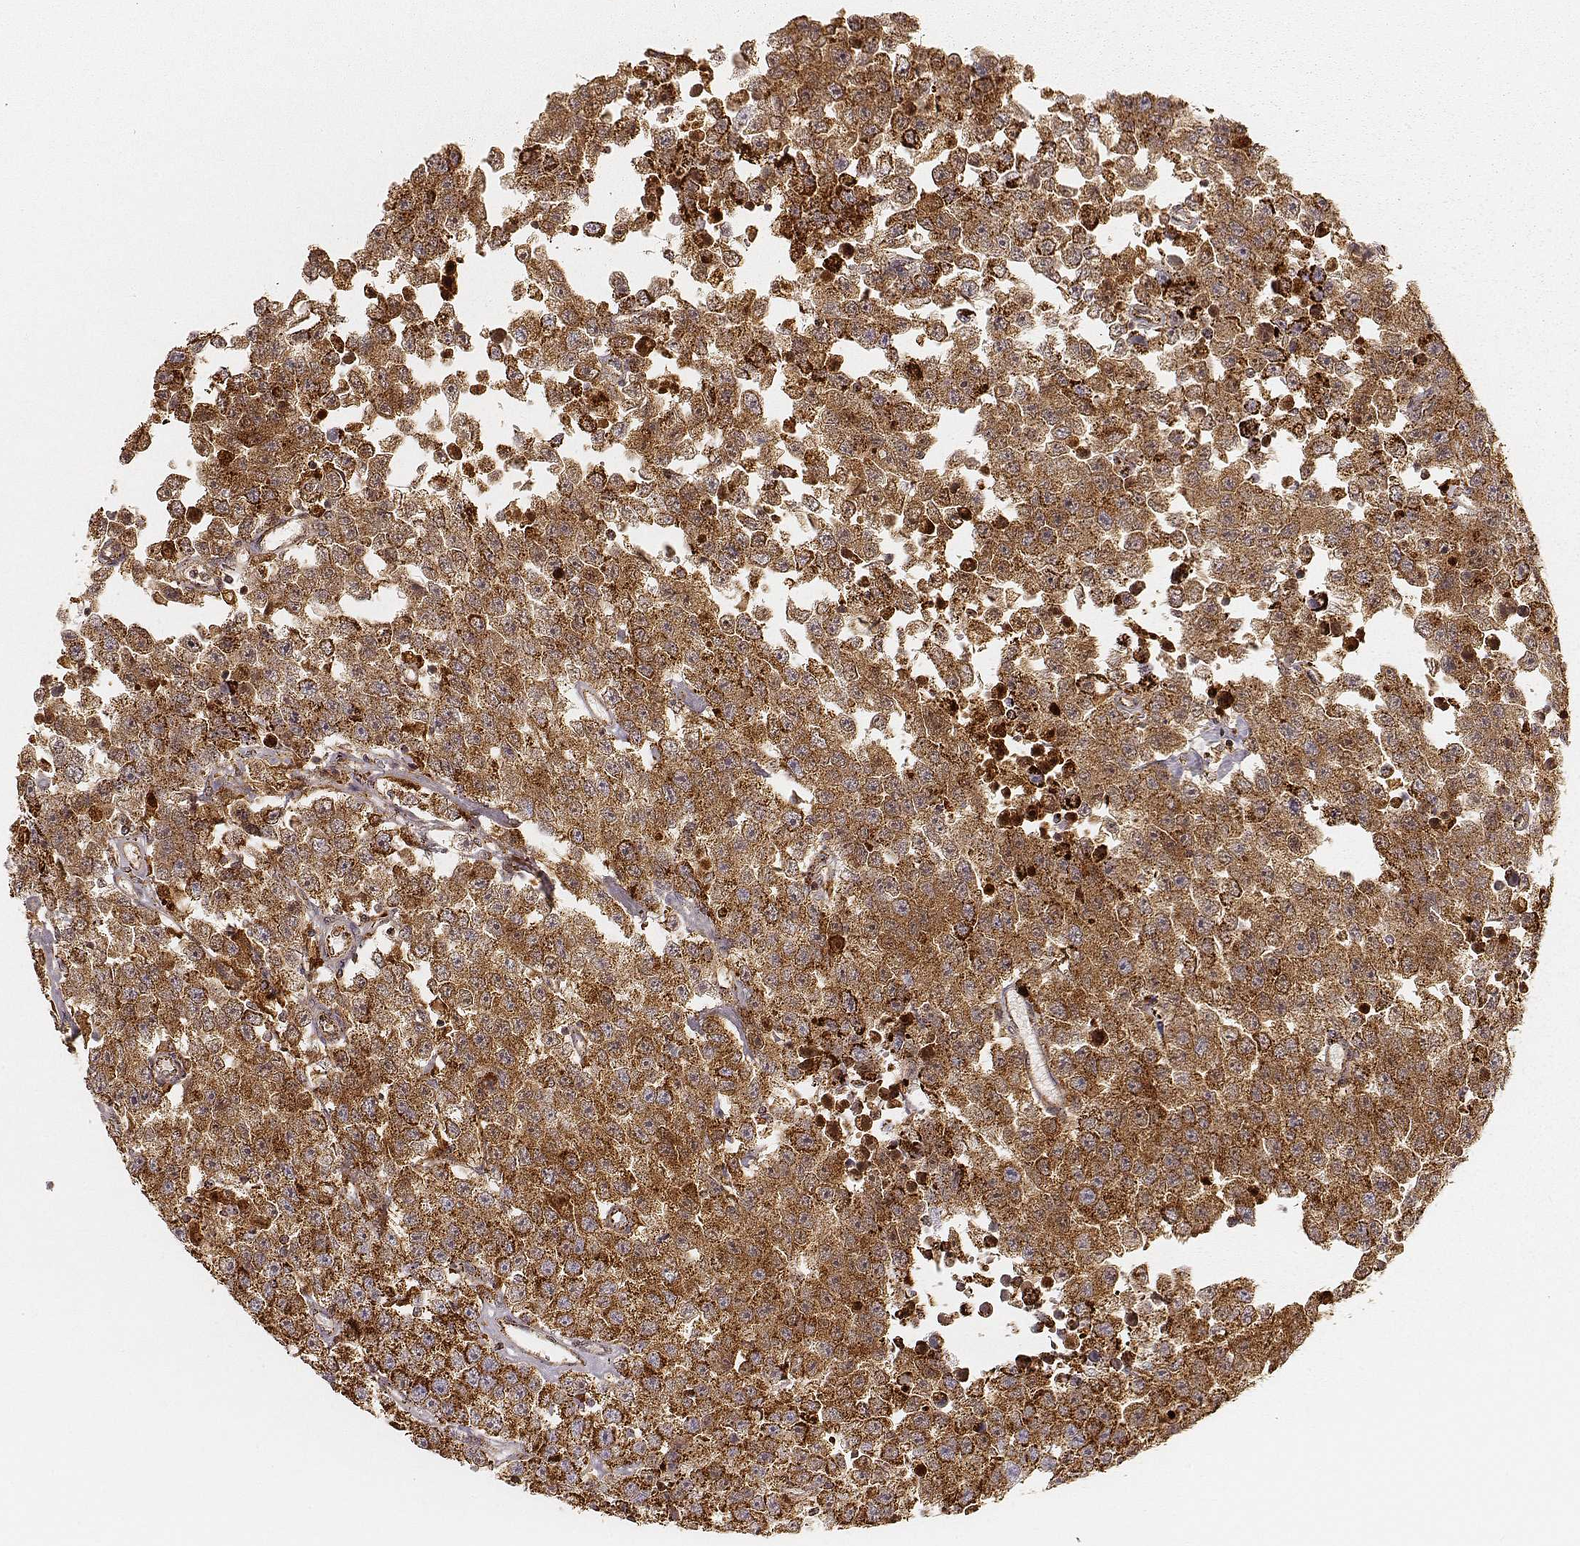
{"staining": {"intensity": "strong", "quantity": ">75%", "location": "cytoplasmic/membranous"}, "tissue": "testis cancer", "cell_type": "Tumor cells", "image_type": "cancer", "snomed": [{"axis": "morphology", "description": "Seminoma, NOS"}, {"axis": "topography", "description": "Testis"}], "caption": "Immunohistochemistry (IHC) (DAB (3,3'-diaminobenzidine)) staining of testis cancer exhibits strong cytoplasmic/membranous protein positivity in about >75% of tumor cells.", "gene": "CS", "patient": {"sex": "male", "age": 52}}